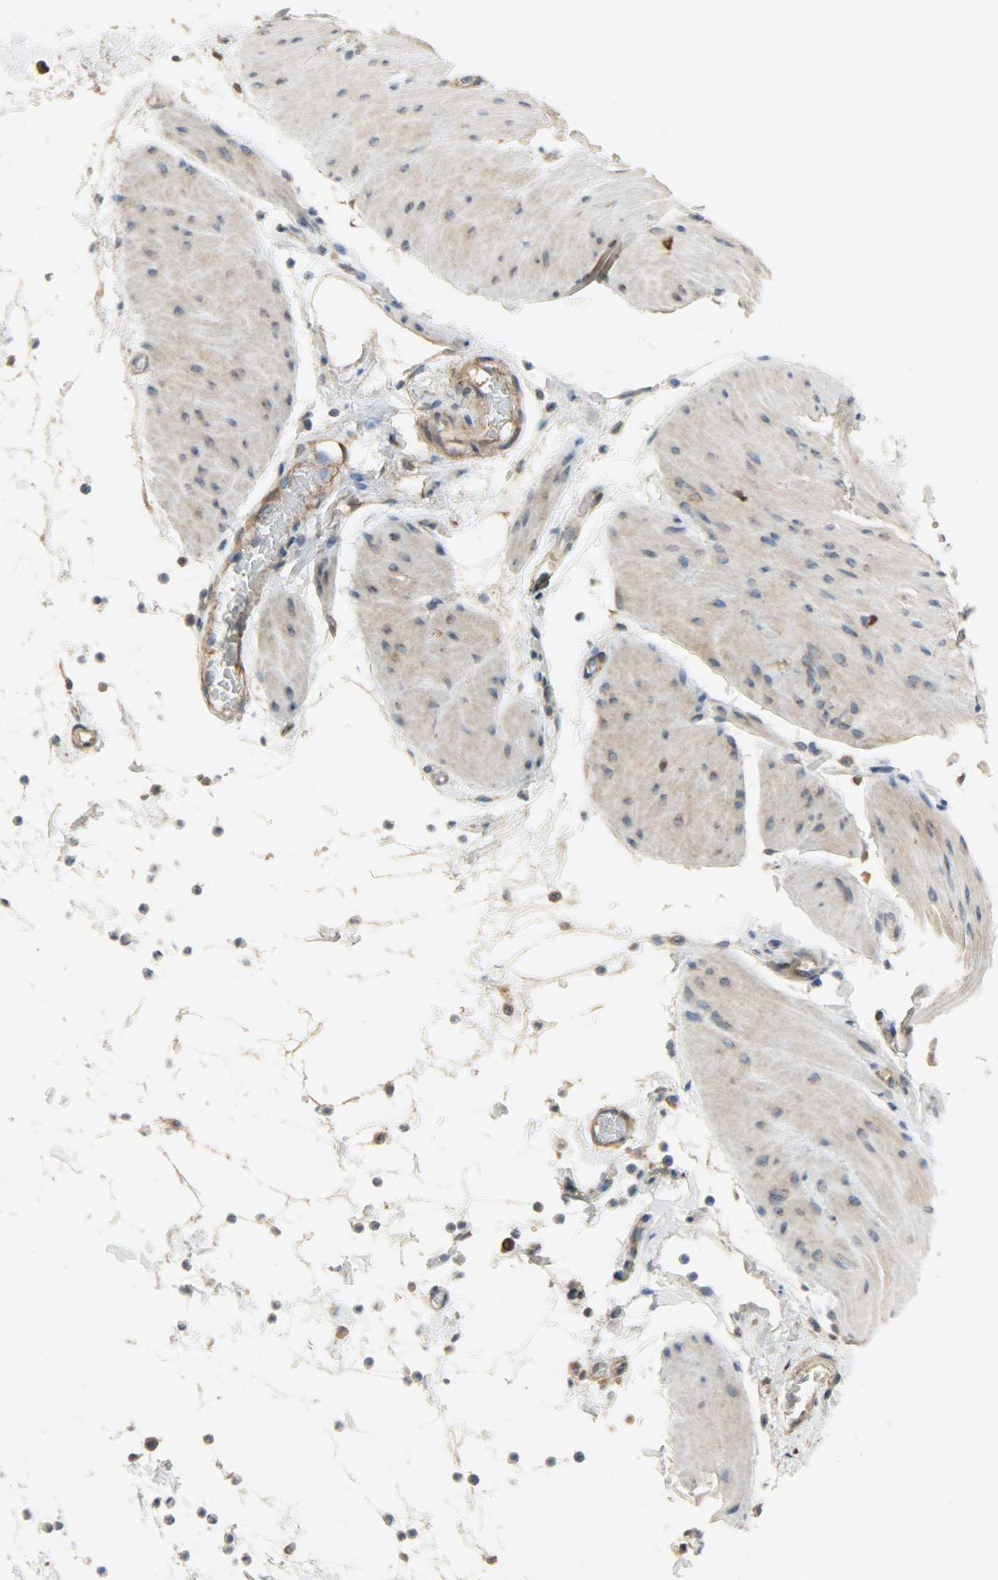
{"staining": {"intensity": "weak", "quantity": ">75%", "location": "cytoplasmic/membranous,nuclear"}, "tissue": "smooth muscle", "cell_type": "Smooth muscle cells", "image_type": "normal", "snomed": [{"axis": "morphology", "description": "Normal tissue, NOS"}, {"axis": "topography", "description": "Smooth muscle"}, {"axis": "topography", "description": "Colon"}], "caption": "Protein staining demonstrates weak cytoplasmic/membranous,nuclear staining in about >75% of smooth muscle cells in benign smooth muscle. The staining was performed using DAB (3,3'-diaminobenzidine), with brown indicating positive protein expression. Nuclei are stained blue with hematoxylin.", "gene": "C1orf198", "patient": {"sex": "male", "age": 67}}